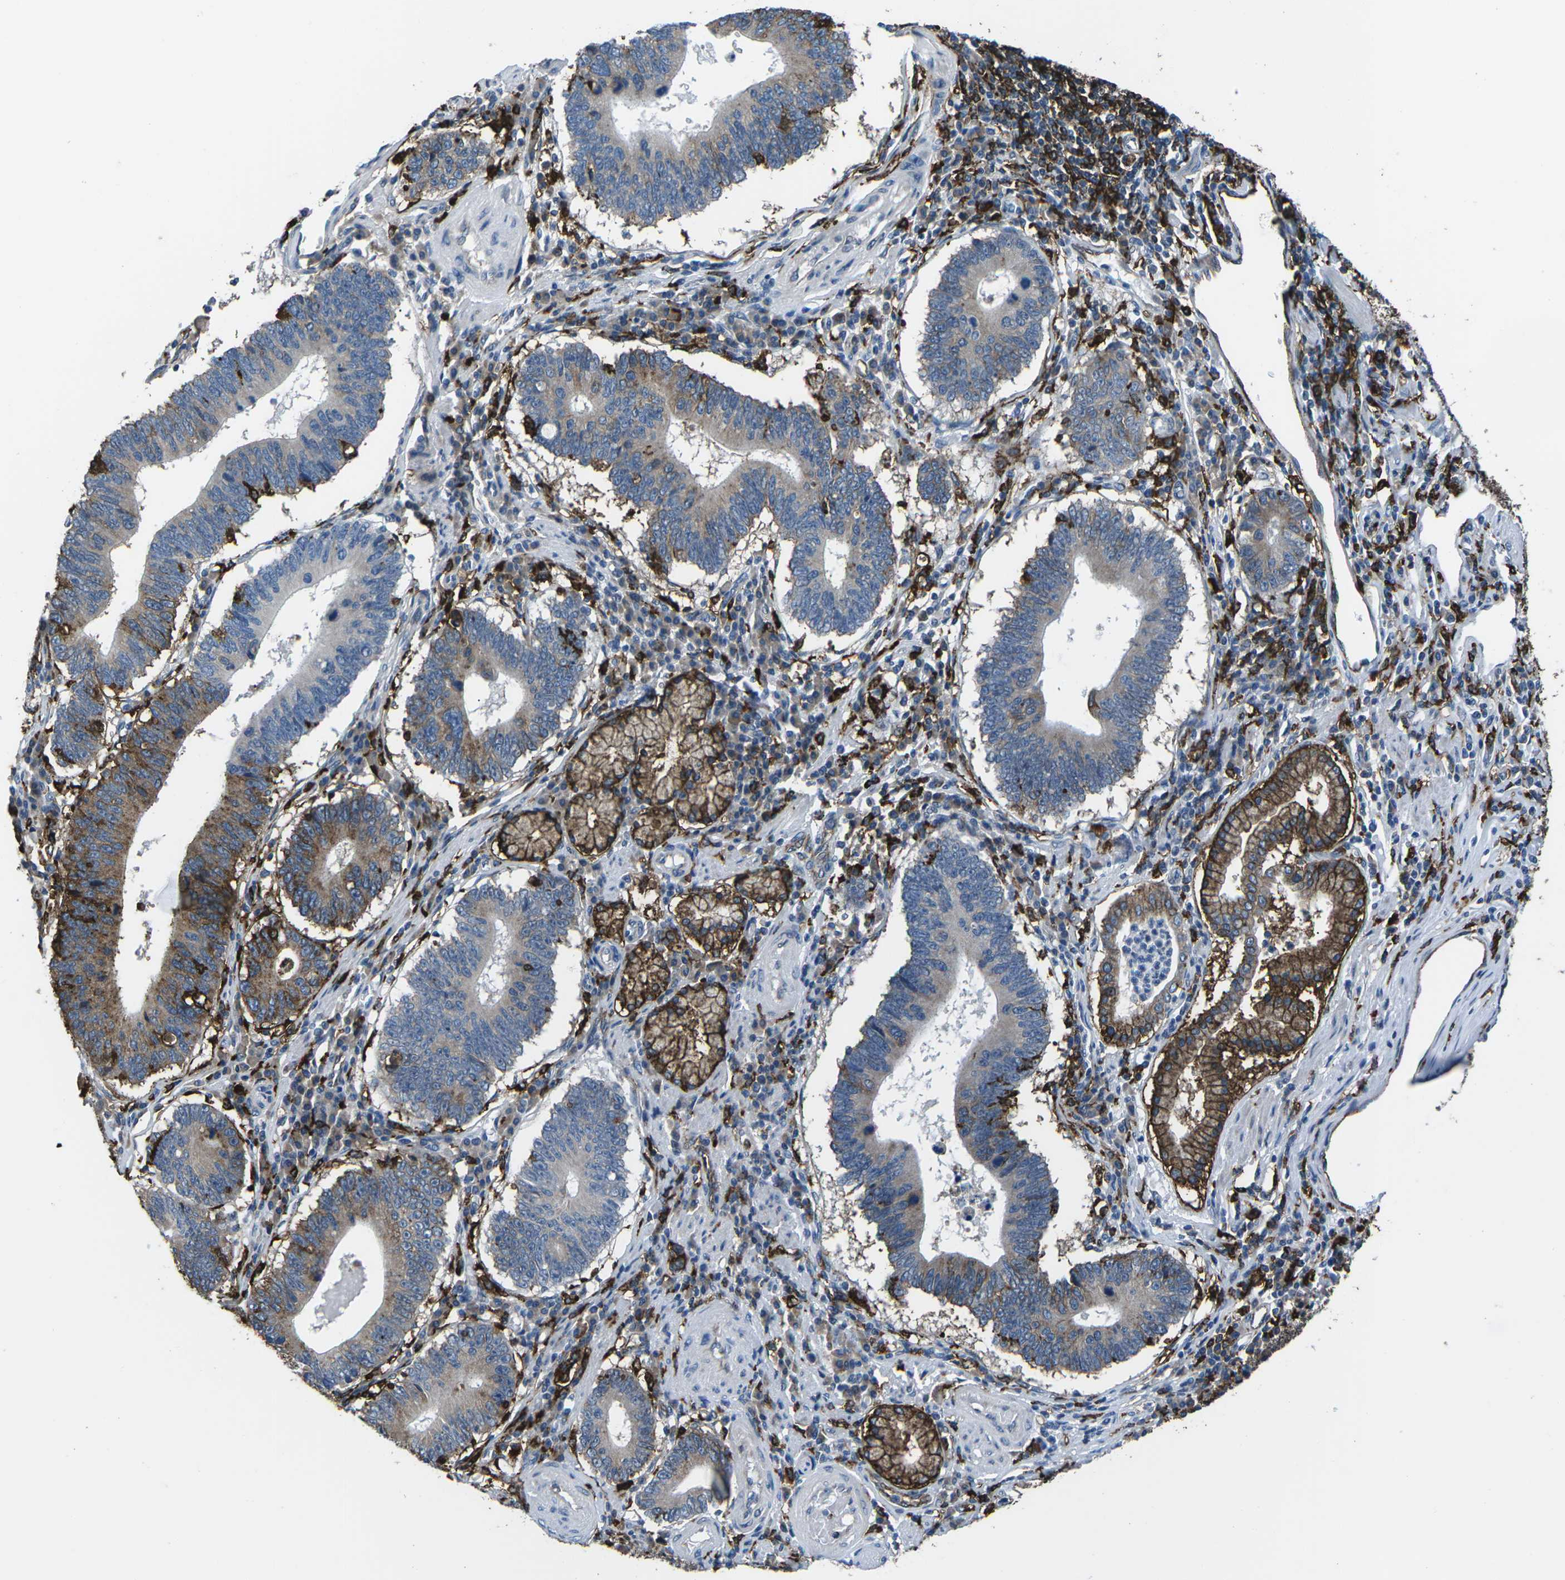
{"staining": {"intensity": "weak", "quantity": "25%-75%", "location": "cytoplasmic/membranous"}, "tissue": "stomach cancer", "cell_type": "Tumor cells", "image_type": "cancer", "snomed": [{"axis": "morphology", "description": "Adenocarcinoma, NOS"}, {"axis": "topography", "description": "Stomach"}], "caption": "About 25%-75% of tumor cells in stomach cancer show weak cytoplasmic/membranous protein positivity as visualized by brown immunohistochemical staining.", "gene": "PTPN1", "patient": {"sex": "male", "age": 59}}